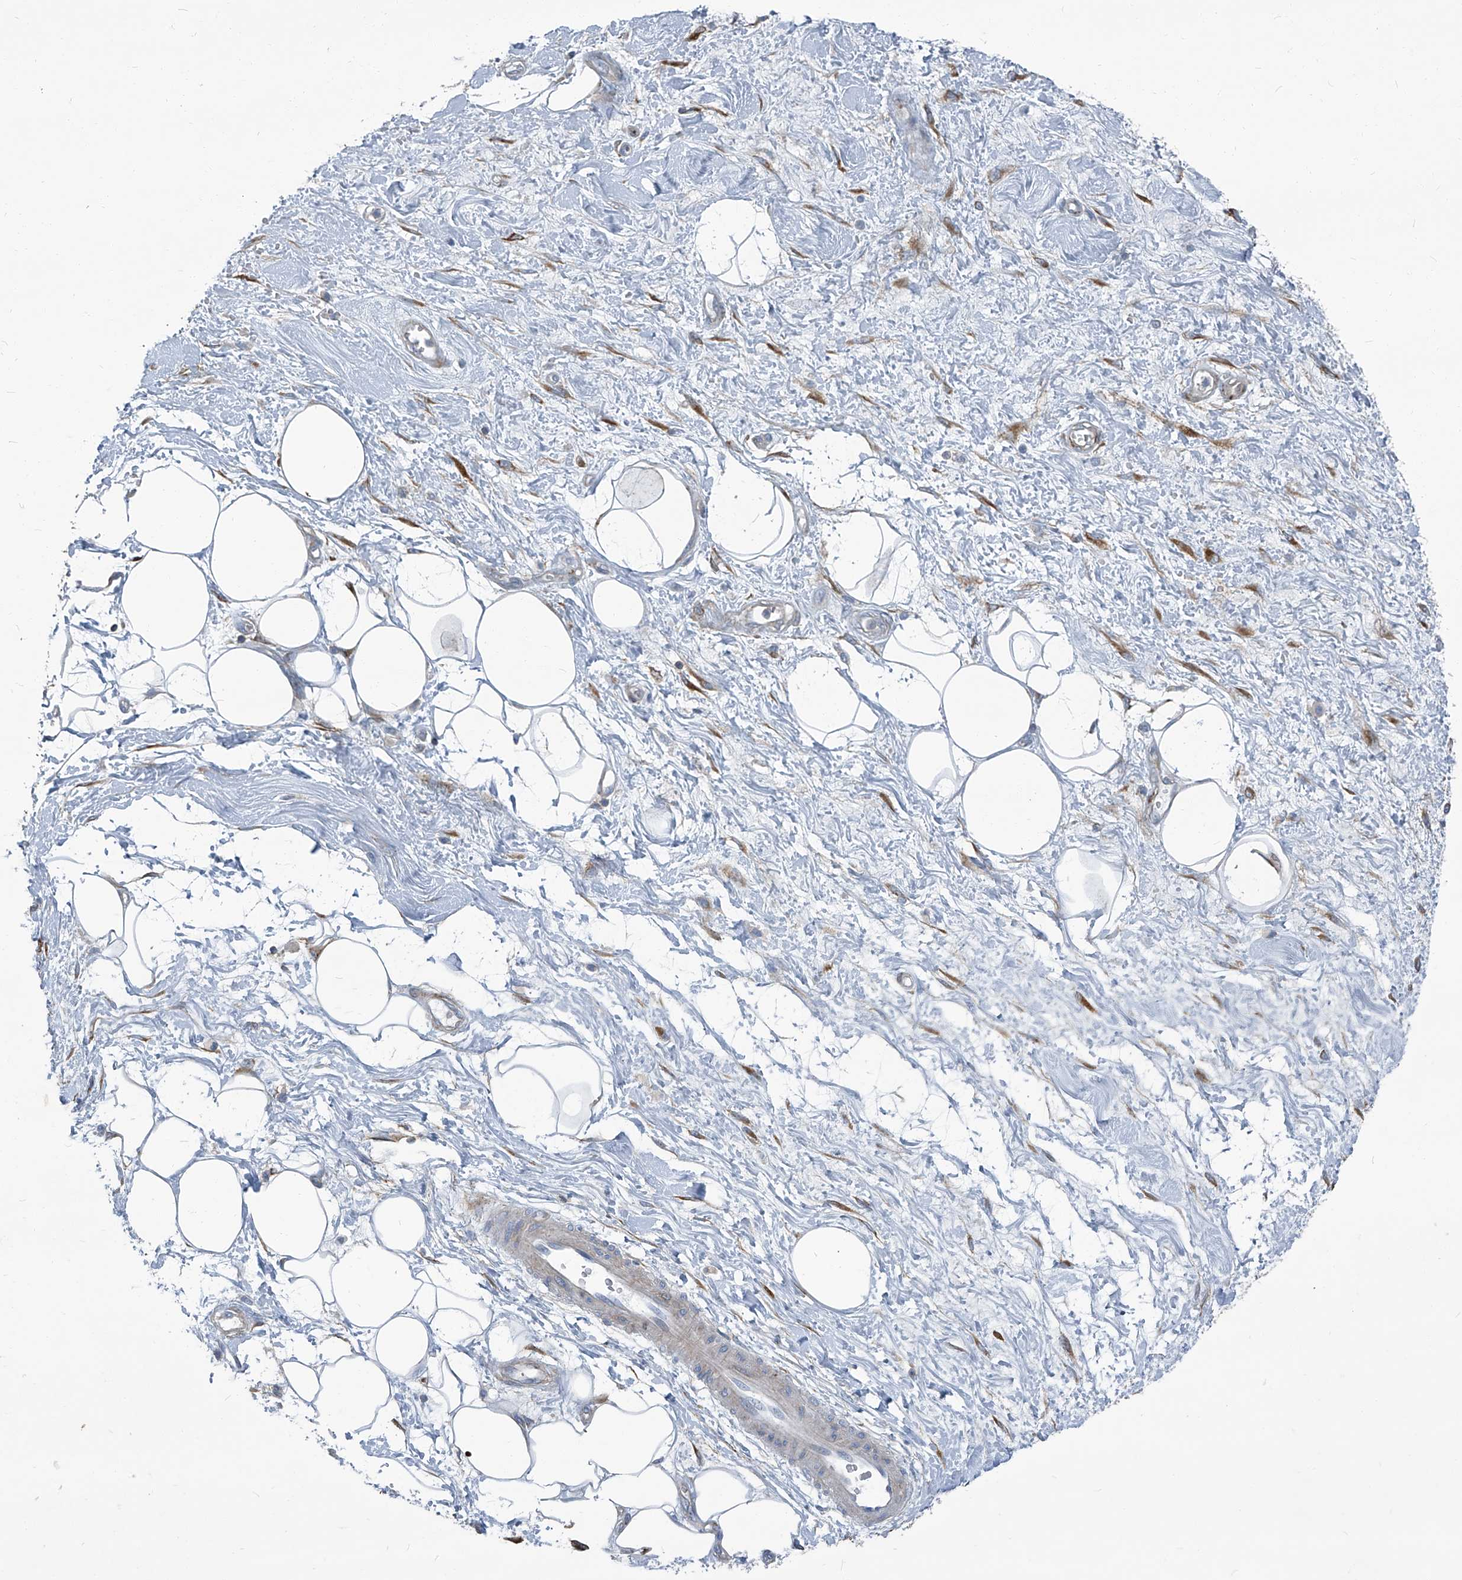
{"staining": {"intensity": "negative", "quantity": "none", "location": "none"}, "tissue": "adipose tissue", "cell_type": "Adipocytes", "image_type": "normal", "snomed": [{"axis": "morphology", "description": "Normal tissue, NOS"}, {"axis": "morphology", "description": "Adenocarcinoma, NOS"}, {"axis": "topography", "description": "Pancreas"}, {"axis": "topography", "description": "Peripheral nerve tissue"}], "caption": "This is an IHC histopathology image of unremarkable adipose tissue. There is no staining in adipocytes.", "gene": "SEPTIN7", "patient": {"sex": "male", "age": 59}}